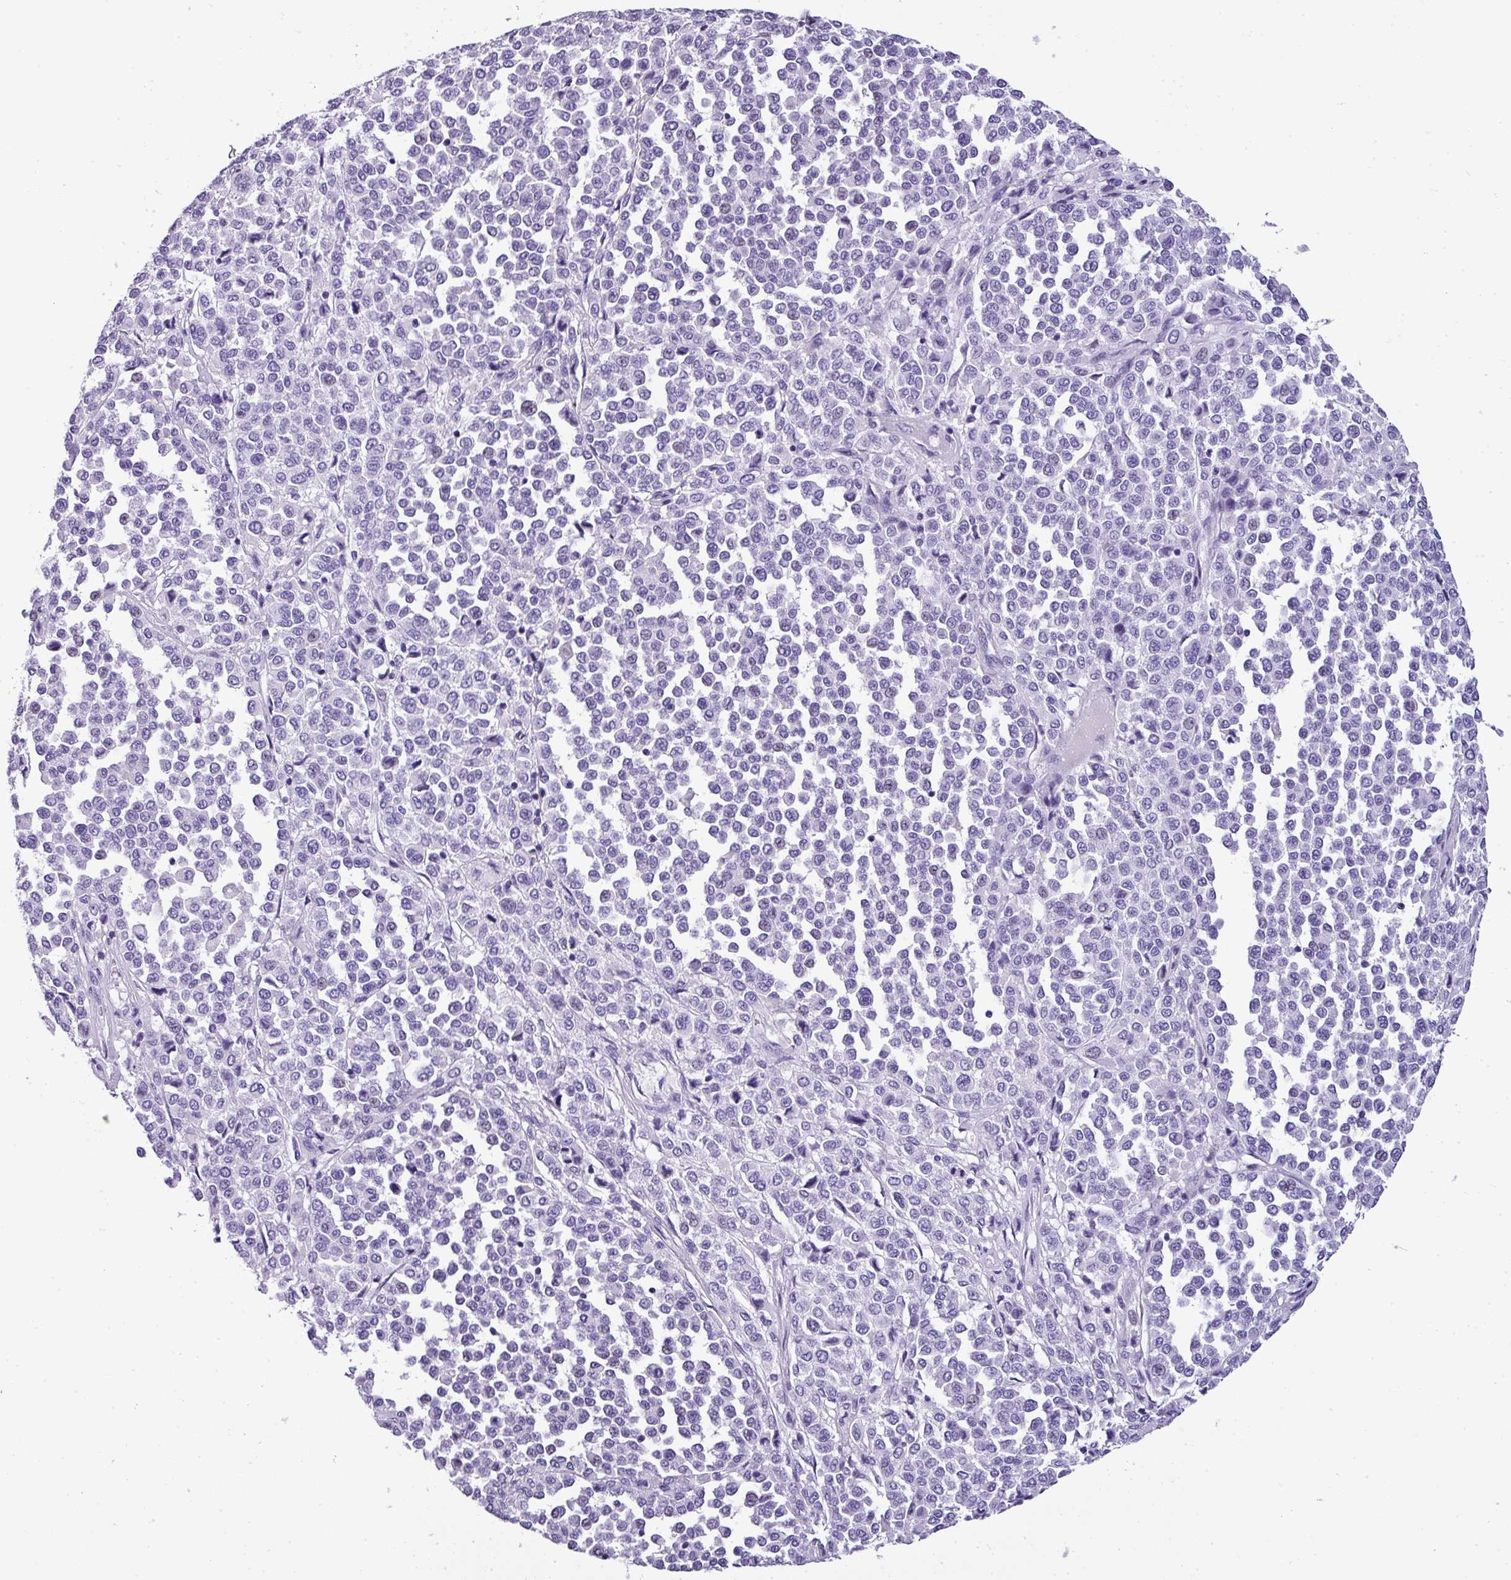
{"staining": {"intensity": "negative", "quantity": "none", "location": "none"}, "tissue": "melanoma", "cell_type": "Tumor cells", "image_type": "cancer", "snomed": [{"axis": "morphology", "description": "Malignant melanoma, Metastatic site"}, {"axis": "topography", "description": "Pancreas"}], "caption": "Malignant melanoma (metastatic site) was stained to show a protein in brown. There is no significant positivity in tumor cells. (DAB immunohistochemistry visualized using brightfield microscopy, high magnification).", "gene": "MUC21", "patient": {"sex": "female", "age": 30}}